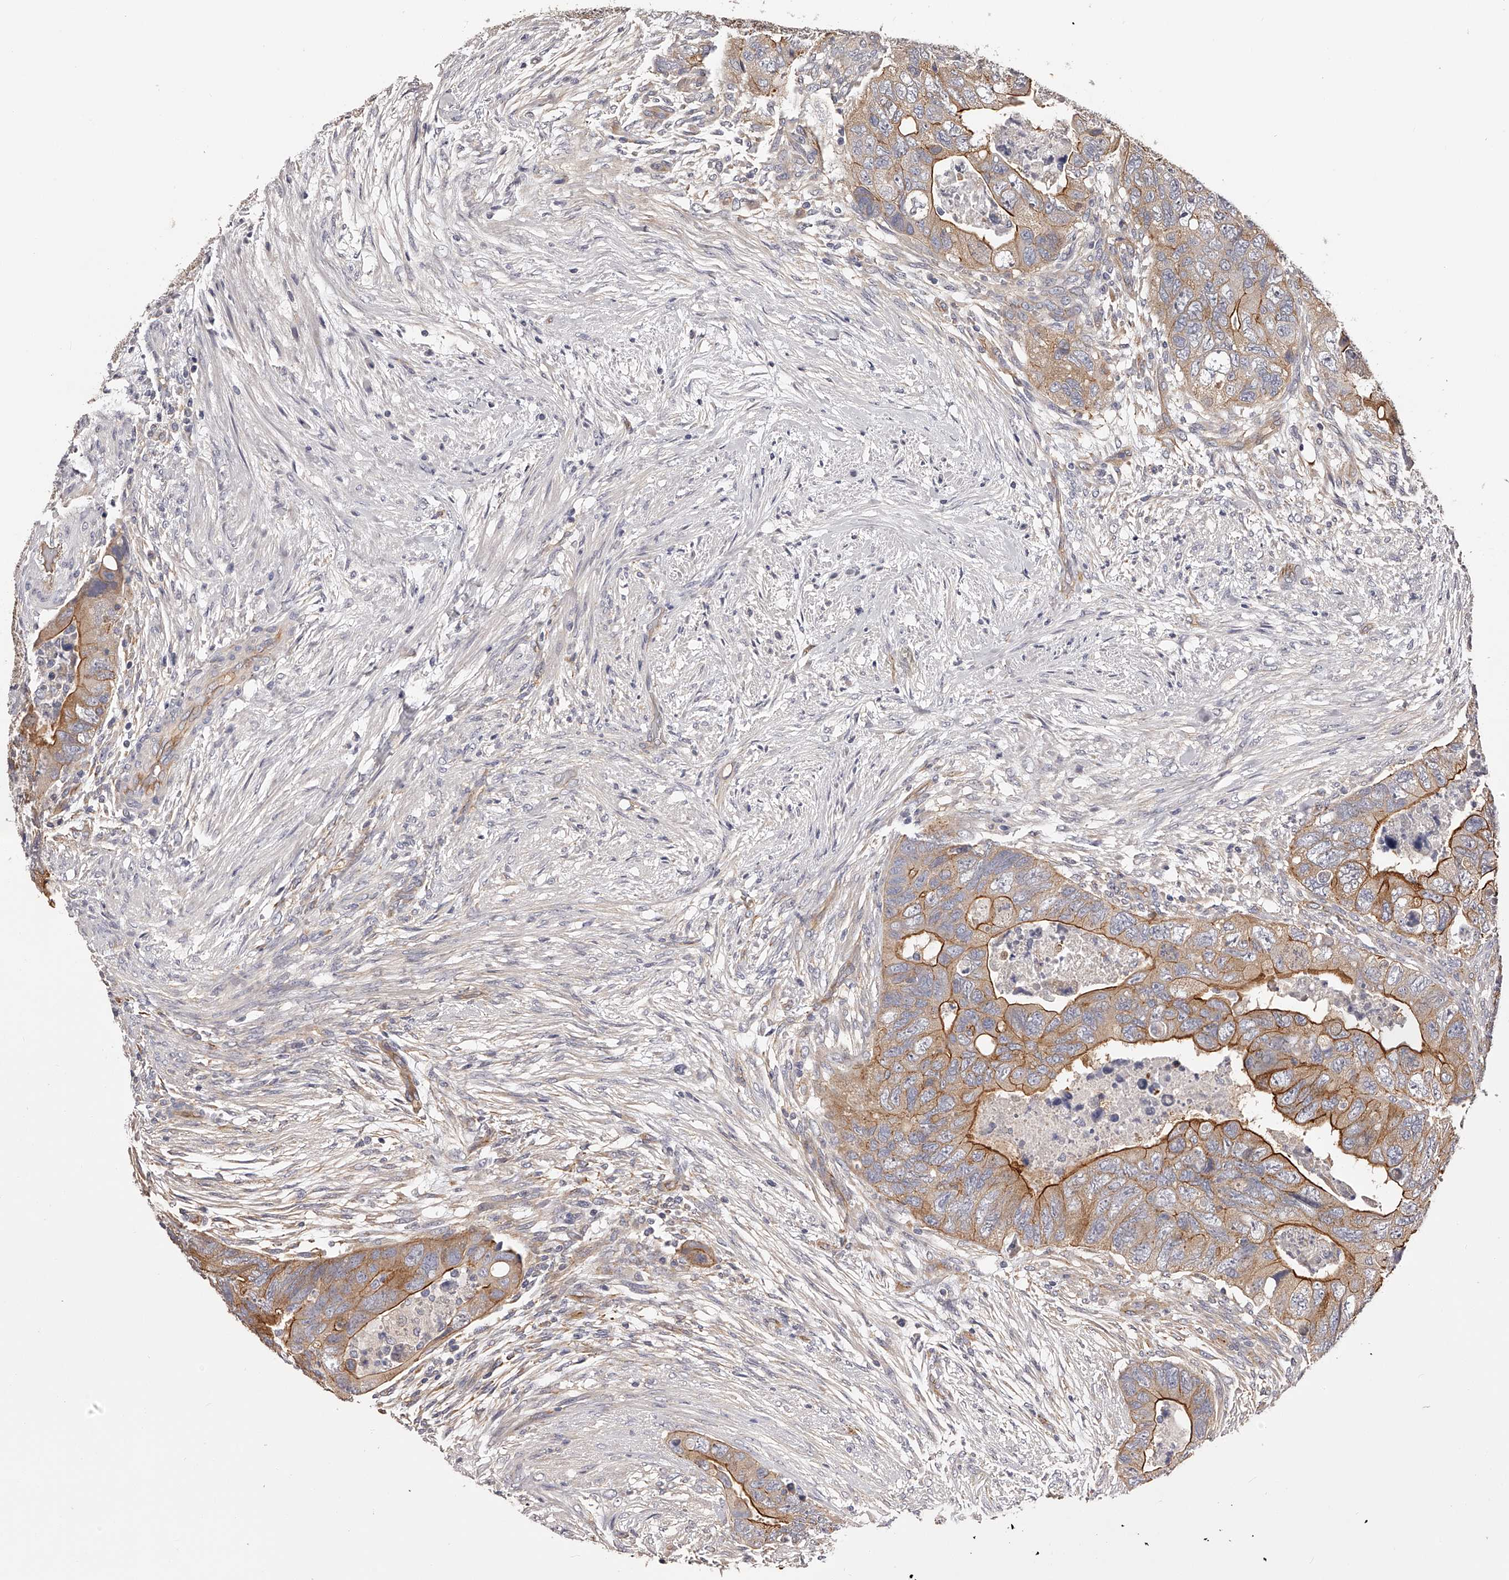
{"staining": {"intensity": "moderate", "quantity": ">75%", "location": "cytoplasmic/membranous"}, "tissue": "colorectal cancer", "cell_type": "Tumor cells", "image_type": "cancer", "snomed": [{"axis": "morphology", "description": "Adenocarcinoma, NOS"}, {"axis": "topography", "description": "Rectum"}], "caption": "This photomicrograph displays immunohistochemistry staining of human colorectal cancer, with medium moderate cytoplasmic/membranous expression in approximately >75% of tumor cells.", "gene": "LTV1", "patient": {"sex": "male", "age": 63}}